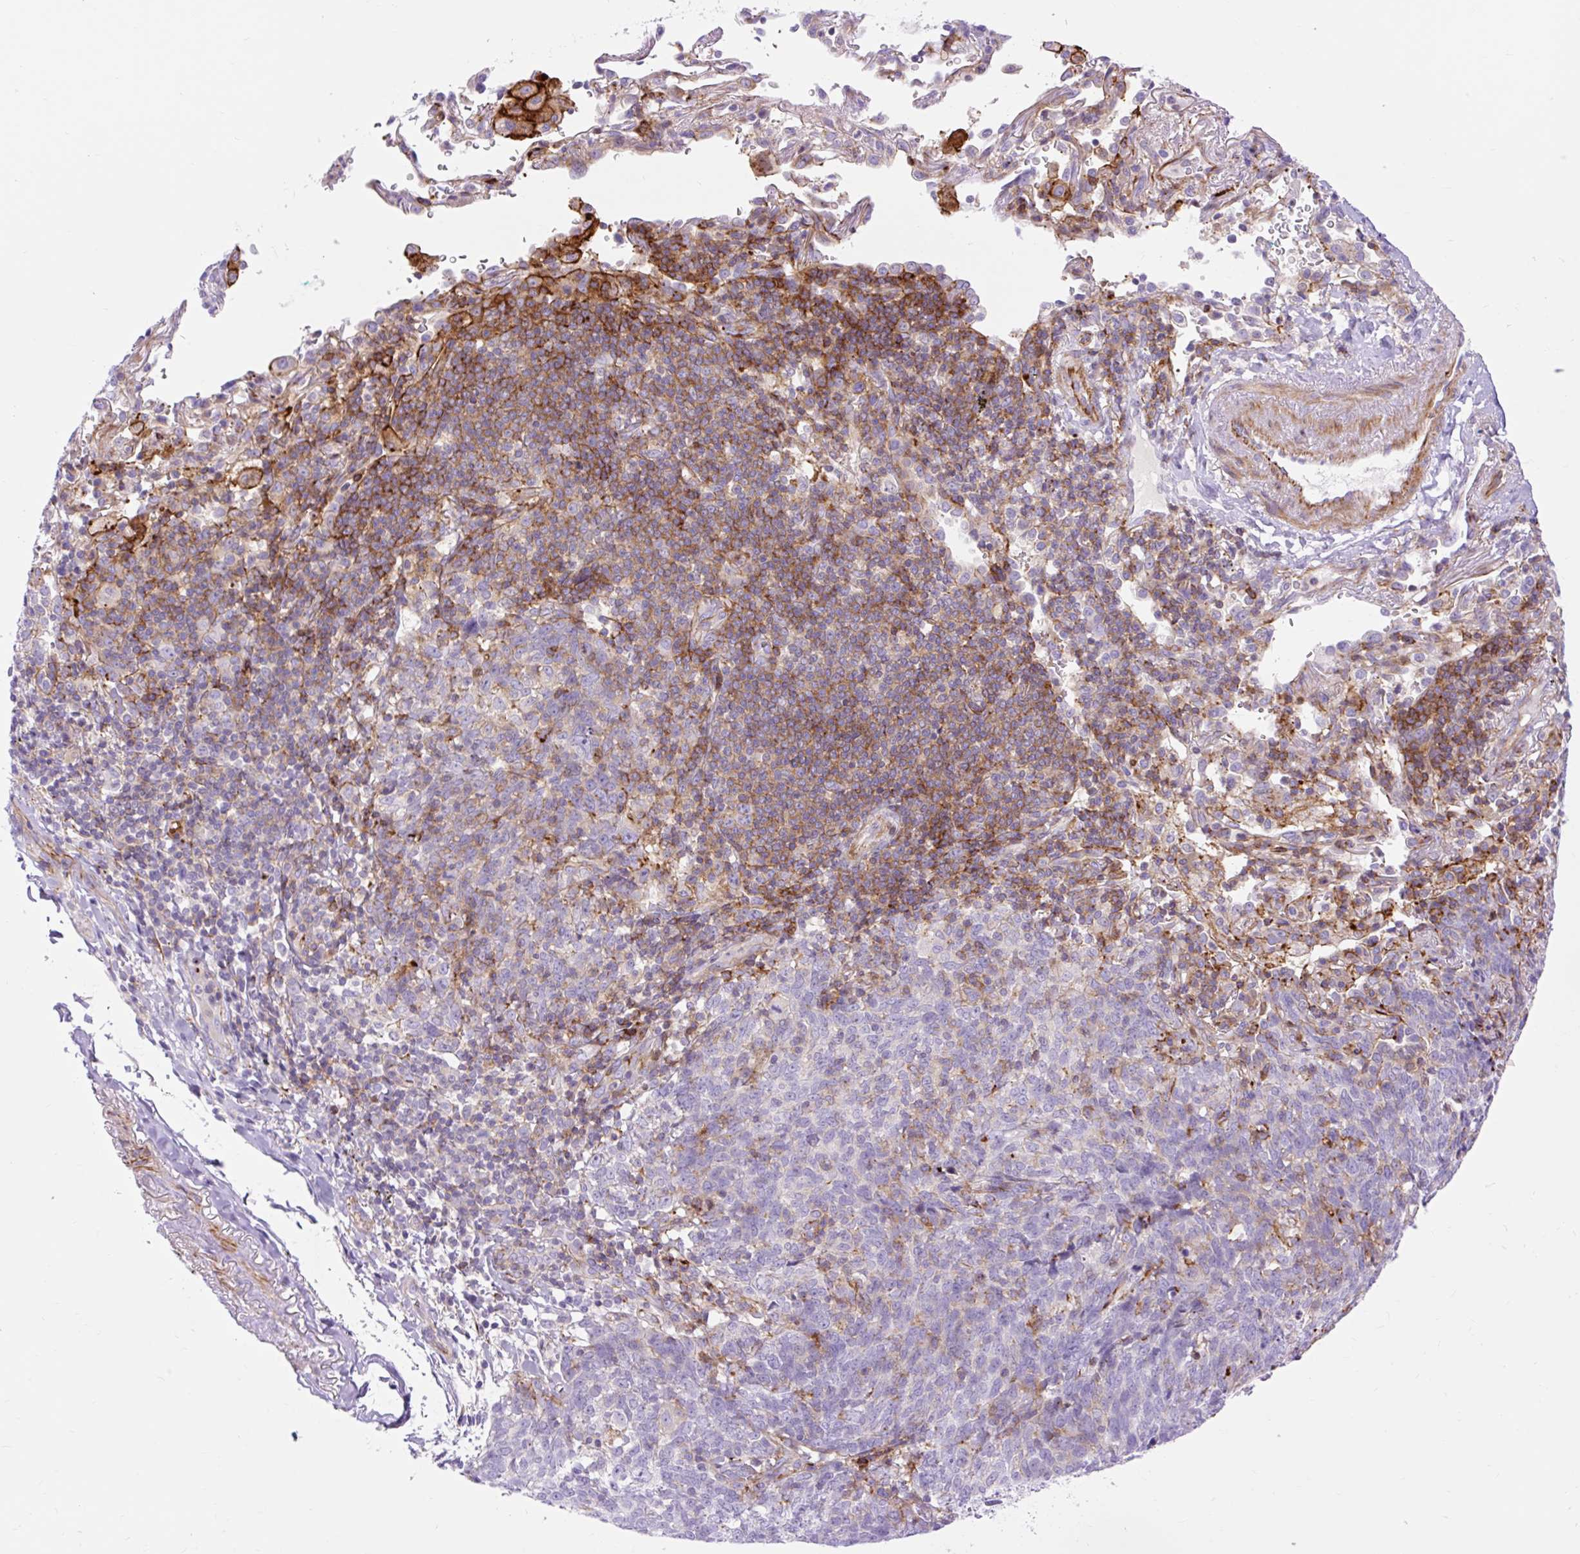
{"staining": {"intensity": "negative", "quantity": "none", "location": "none"}, "tissue": "lung cancer", "cell_type": "Tumor cells", "image_type": "cancer", "snomed": [{"axis": "morphology", "description": "Squamous cell carcinoma, NOS"}, {"axis": "topography", "description": "Lung"}], "caption": "Tumor cells are negative for brown protein staining in lung squamous cell carcinoma. (DAB (3,3'-diaminobenzidine) IHC, high magnification).", "gene": "CORO7-PAM16", "patient": {"sex": "female", "age": 72}}